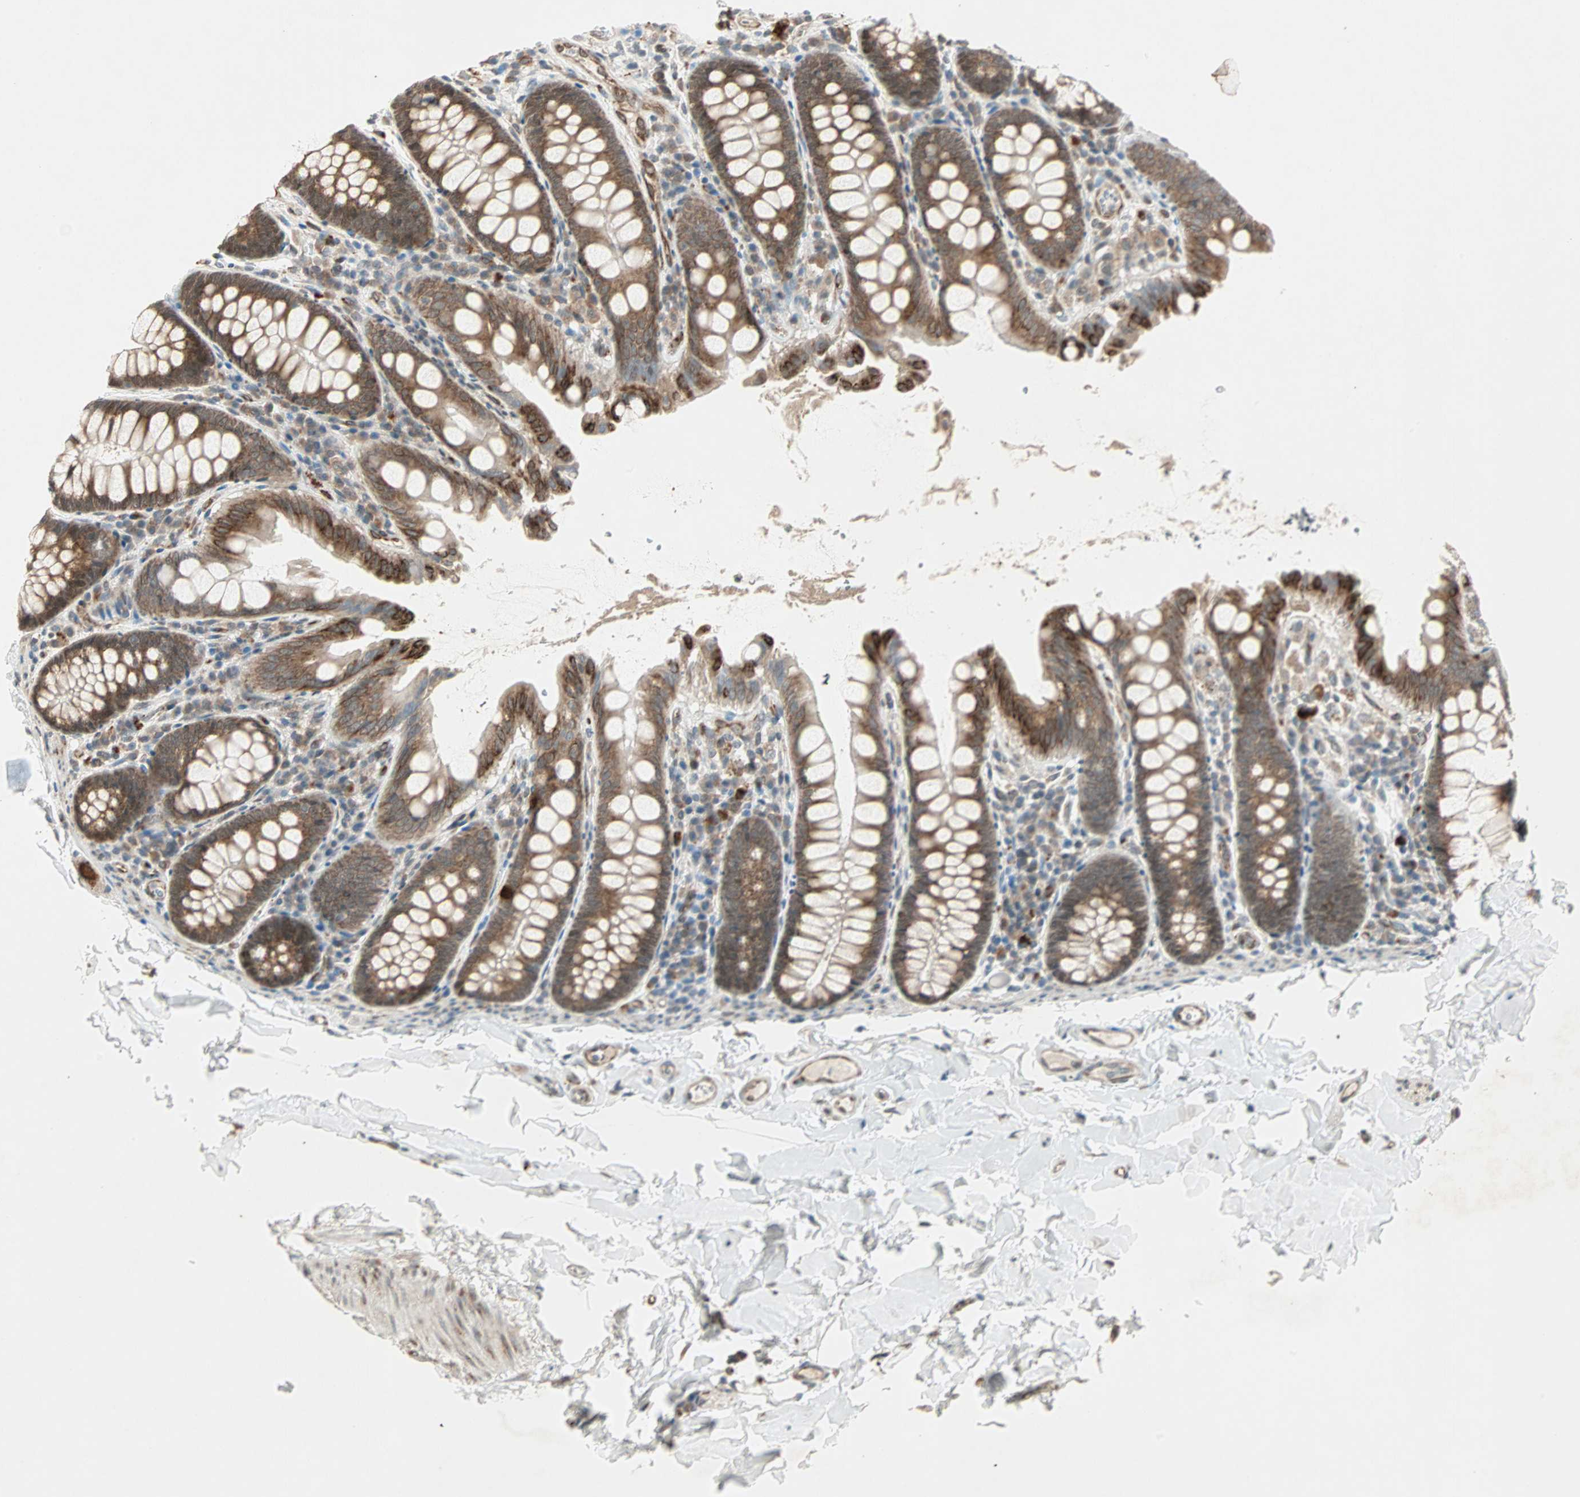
{"staining": {"intensity": "moderate", "quantity": "25%-75%", "location": "cytoplasmic/membranous"}, "tissue": "colon", "cell_type": "Endothelial cells", "image_type": "normal", "snomed": [{"axis": "morphology", "description": "Normal tissue, NOS"}, {"axis": "topography", "description": "Colon"}], "caption": "Moderate cytoplasmic/membranous positivity for a protein is seen in approximately 25%-75% of endothelial cells of normal colon using immunohistochemistry (IHC).", "gene": "ZNF37A", "patient": {"sex": "female", "age": 61}}